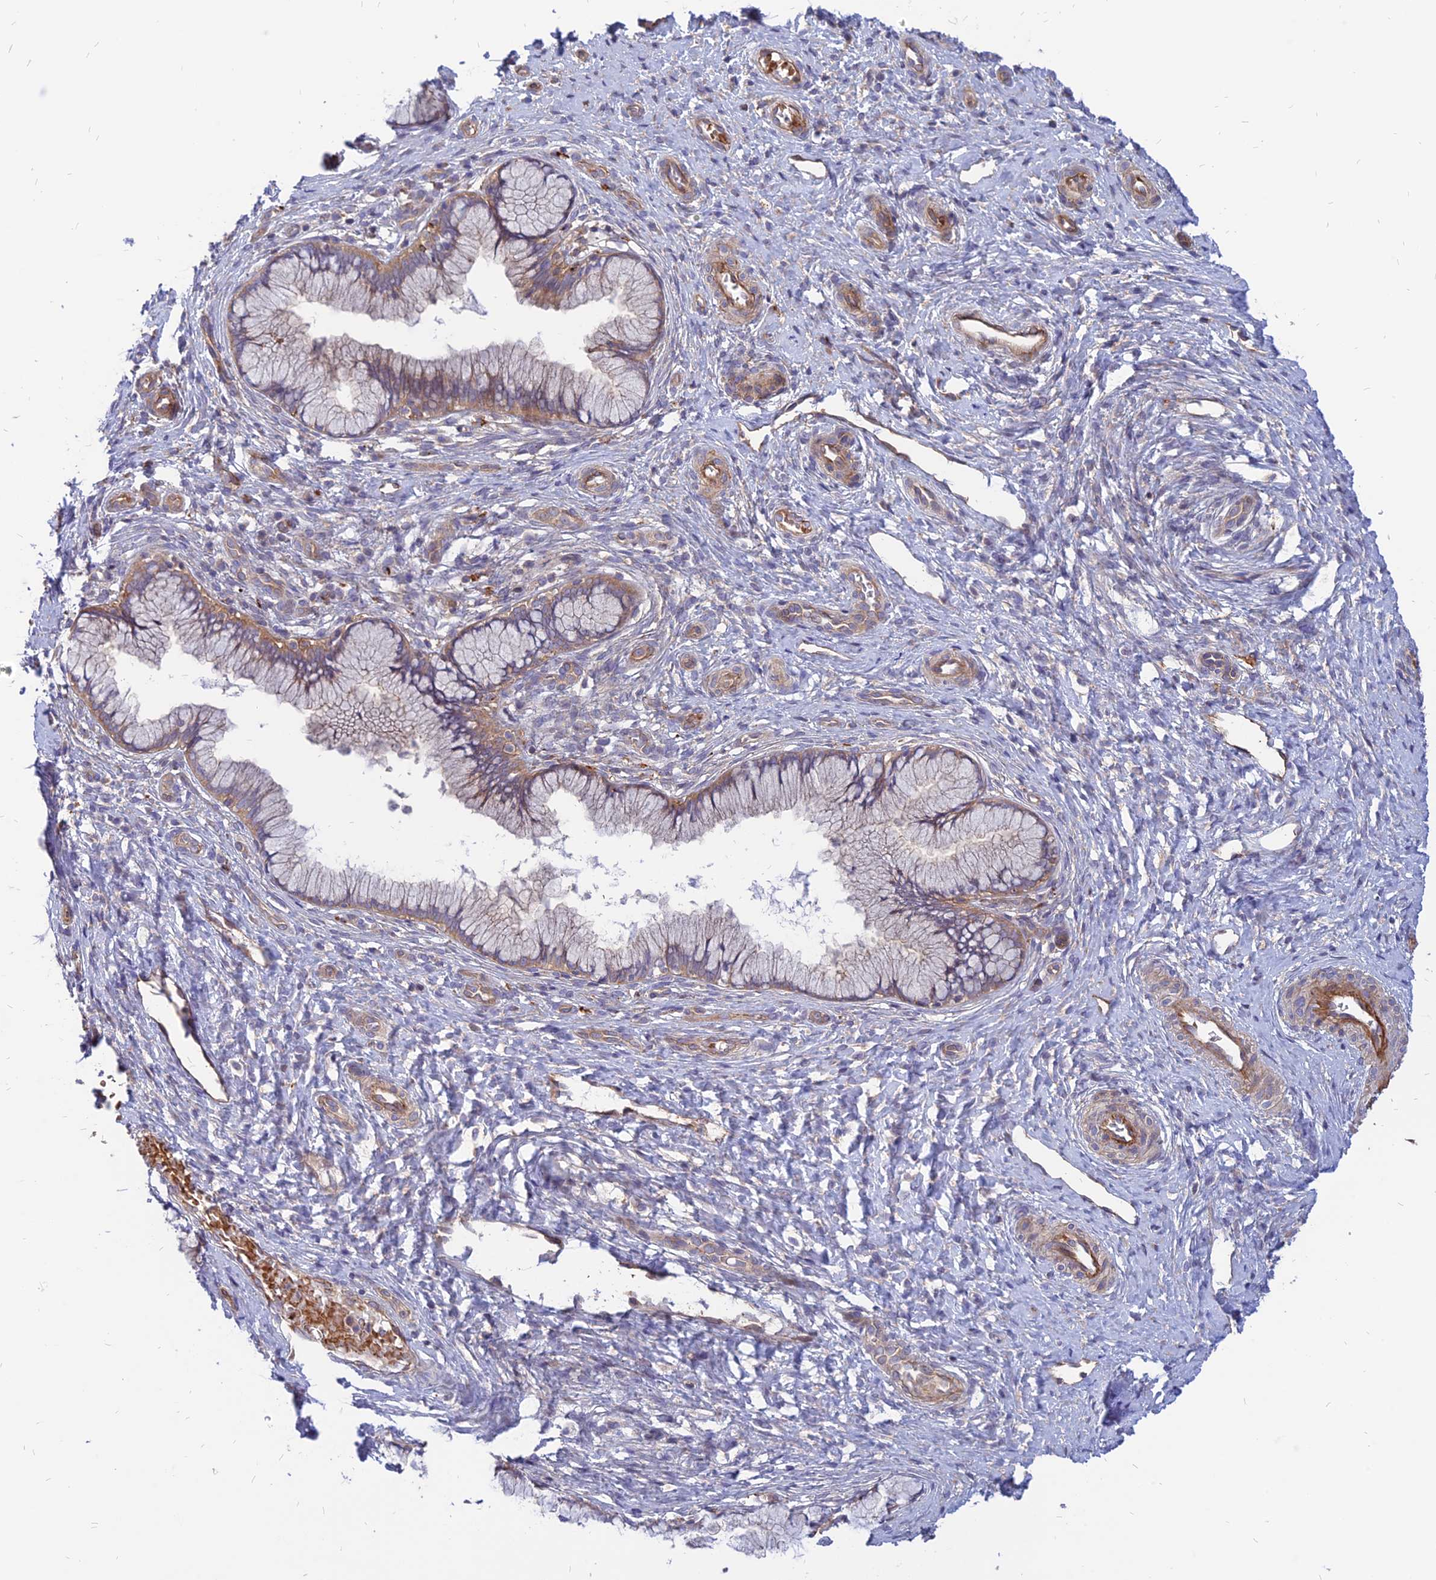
{"staining": {"intensity": "weak", "quantity": ">75%", "location": "cytoplasmic/membranous"}, "tissue": "cervix", "cell_type": "Glandular cells", "image_type": "normal", "snomed": [{"axis": "morphology", "description": "Normal tissue, NOS"}, {"axis": "topography", "description": "Cervix"}], "caption": "An immunohistochemistry (IHC) image of unremarkable tissue is shown. Protein staining in brown highlights weak cytoplasmic/membranous positivity in cervix within glandular cells. Nuclei are stained in blue.", "gene": "PHKA2", "patient": {"sex": "female", "age": 36}}